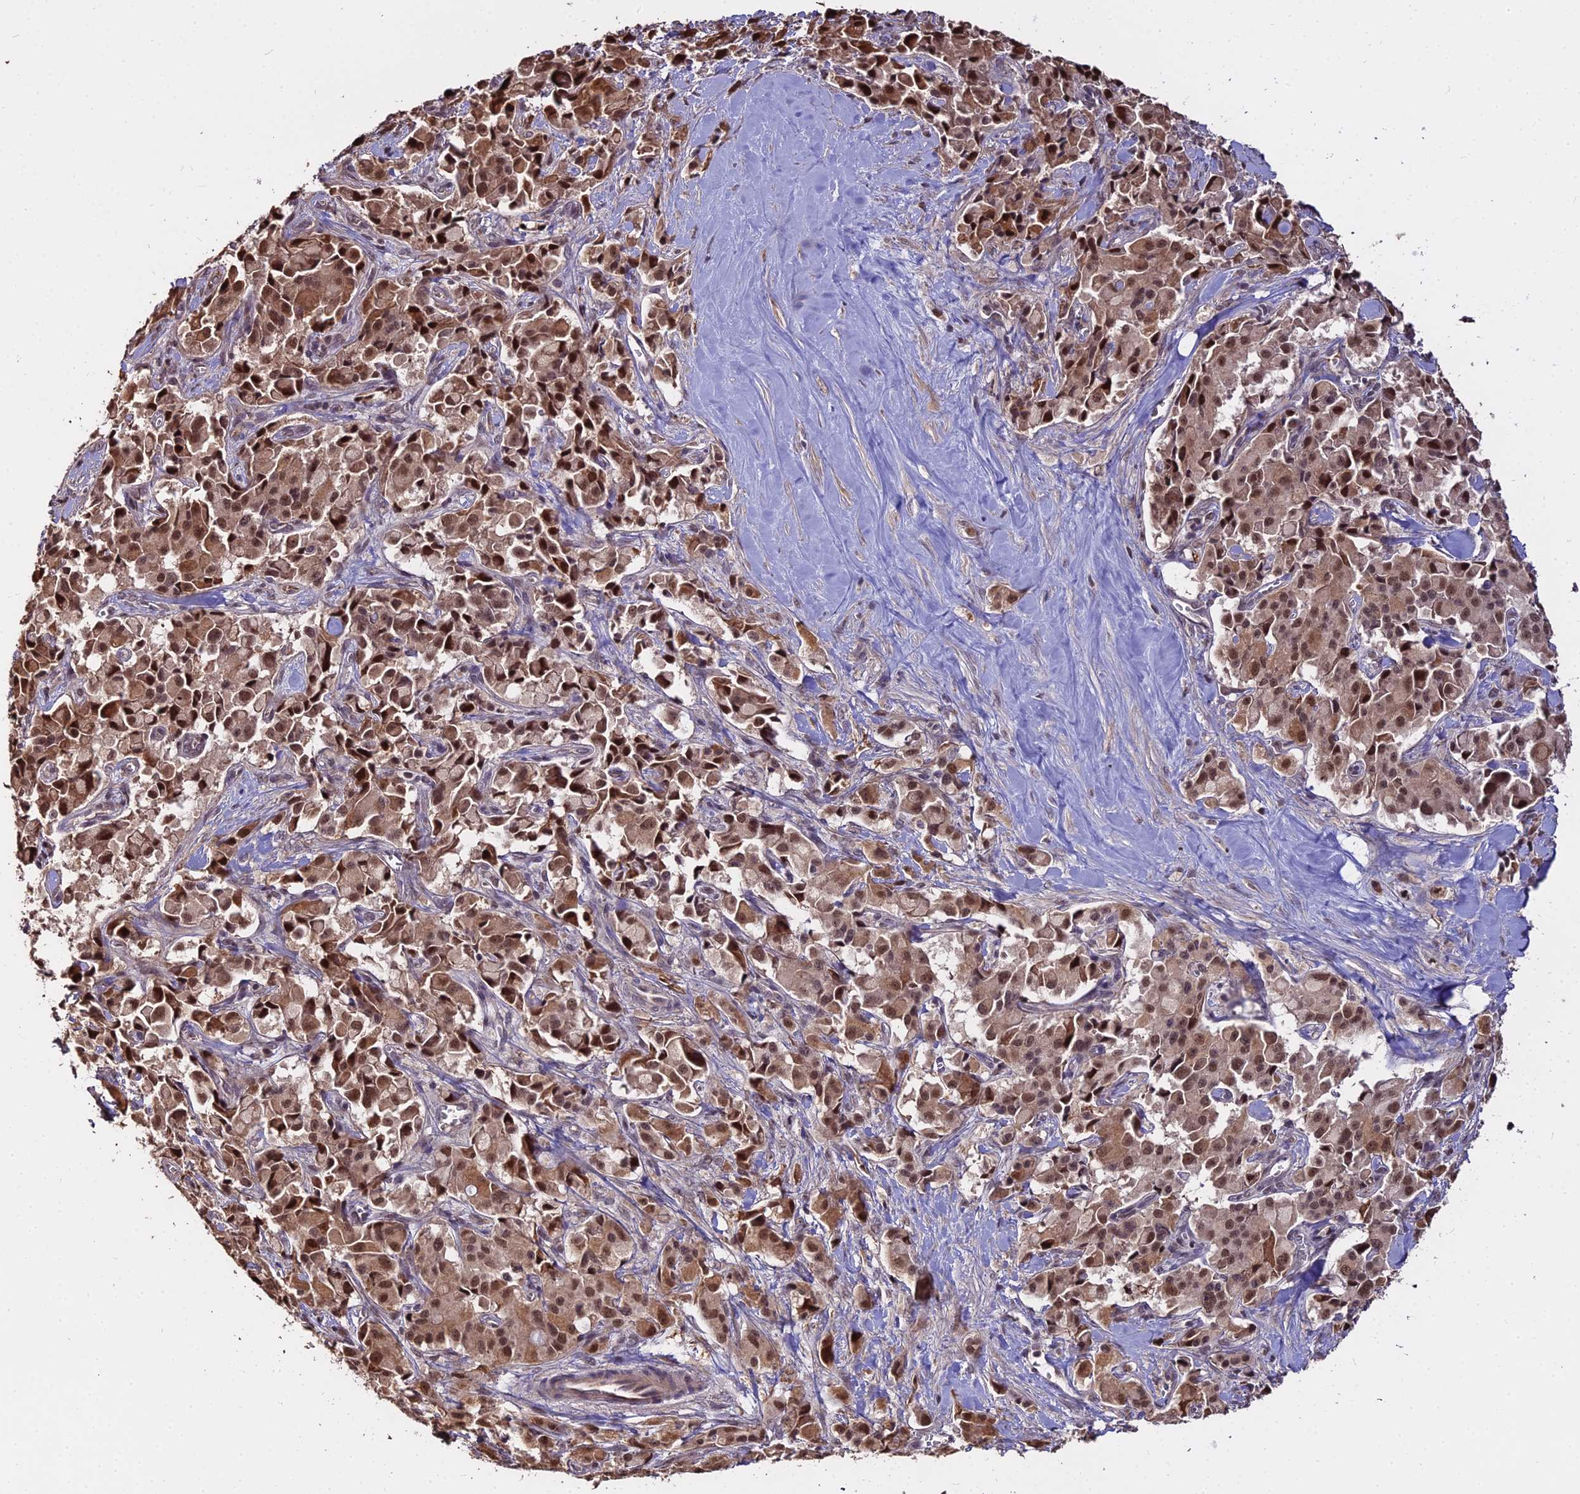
{"staining": {"intensity": "moderate", "quantity": ">75%", "location": "cytoplasmic/membranous,nuclear"}, "tissue": "pancreatic cancer", "cell_type": "Tumor cells", "image_type": "cancer", "snomed": [{"axis": "morphology", "description": "Adenocarcinoma, NOS"}, {"axis": "topography", "description": "Pancreas"}], "caption": "Immunohistochemical staining of pancreatic cancer (adenocarcinoma) reveals moderate cytoplasmic/membranous and nuclear protein expression in approximately >75% of tumor cells. The staining was performed using DAB, with brown indicating positive protein expression. Nuclei are stained blue with hematoxylin.", "gene": "ZDBF2", "patient": {"sex": "male", "age": 65}}